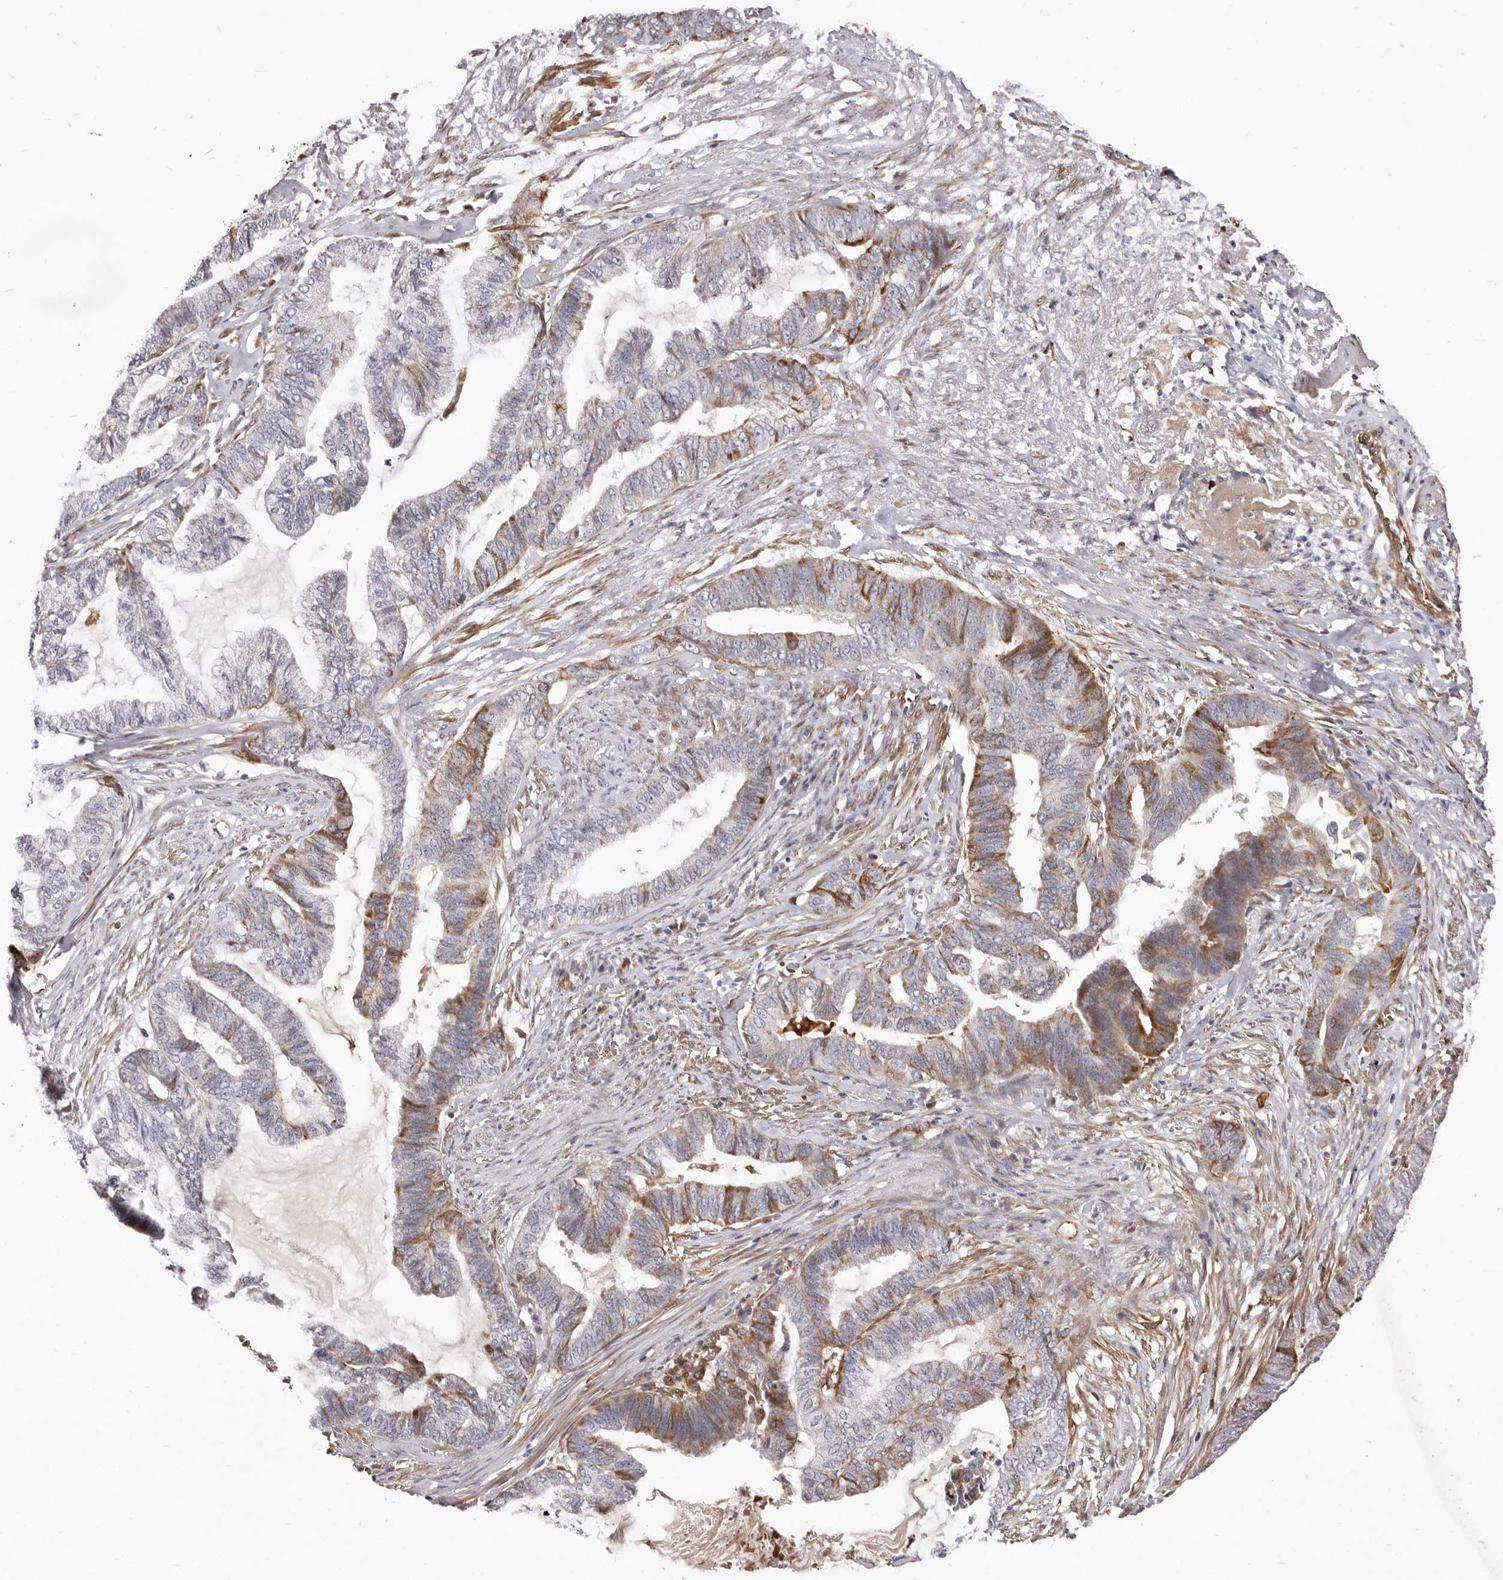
{"staining": {"intensity": "moderate", "quantity": "25%-75%", "location": "cytoplasmic/membranous"}, "tissue": "endometrial cancer", "cell_type": "Tumor cells", "image_type": "cancer", "snomed": [{"axis": "morphology", "description": "Adenocarcinoma, NOS"}, {"axis": "topography", "description": "Endometrium"}], "caption": "DAB (3,3'-diaminobenzidine) immunohistochemical staining of endometrial cancer reveals moderate cytoplasmic/membranous protein staining in about 25%-75% of tumor cells.", "gene": "NUBPL", "patient": {"sex": "female", "age": 86}}